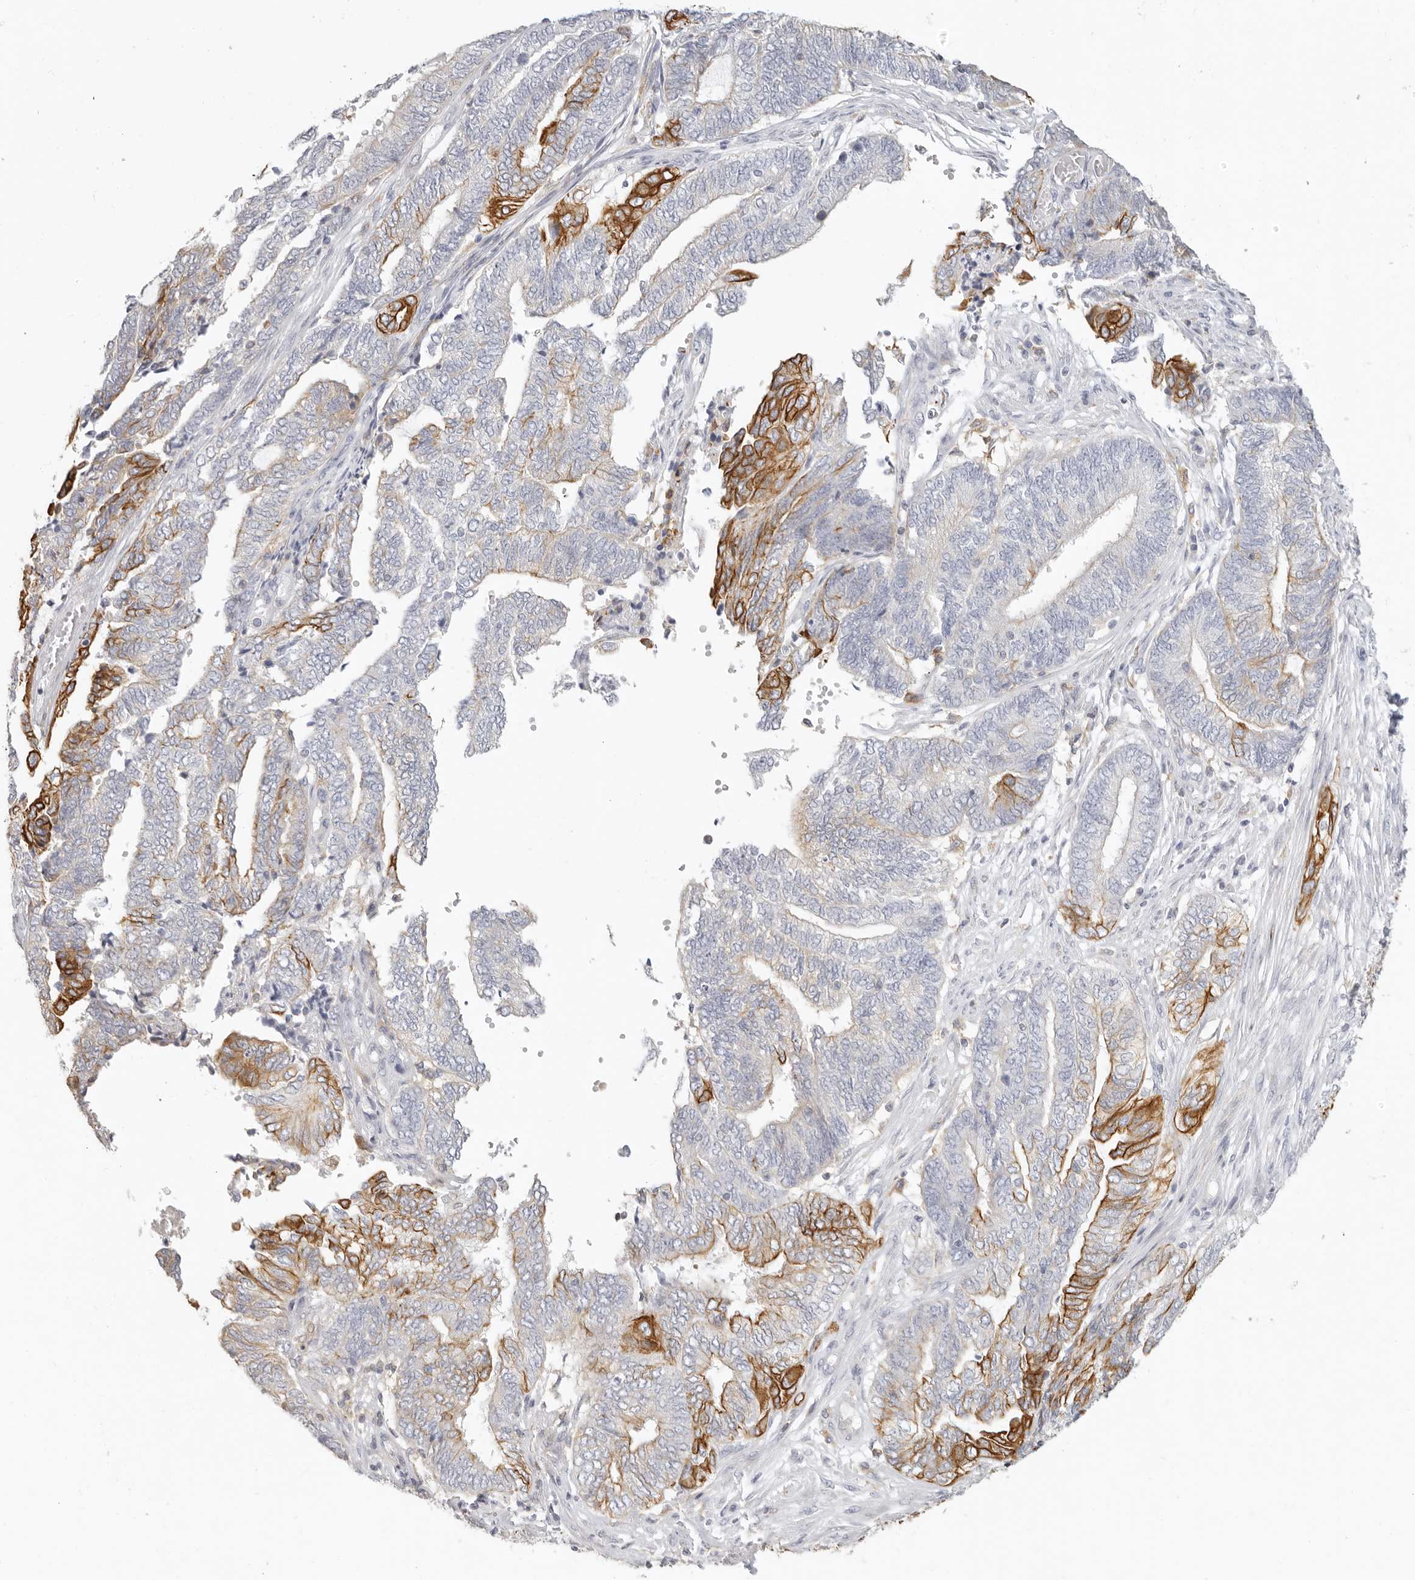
{"staining": {"intensity": "strong", "quantity": "<25%", "location": "cytoplasmic/membranous"}, "tissue": "endometrial cancer", "cell_type": "Tumor cells", "image_type": "cancer", "snomed": [{"axis": "morphology", "description": "Adenocarcinoma, NOS"}, {"axis": "topography", "description": "Uterus"}, {"axis": "topography", "description": "Endometrium"}], "caption": "Tumor cells reveal strong cytoplasmic/membranous staining in approximately <25% of cells in endometrial cancer. (DAB = brown stain, brightfield microscopy at high magnification).", "gene": "NIBAN1", "patient": {"sex": "female", "age": 70}}